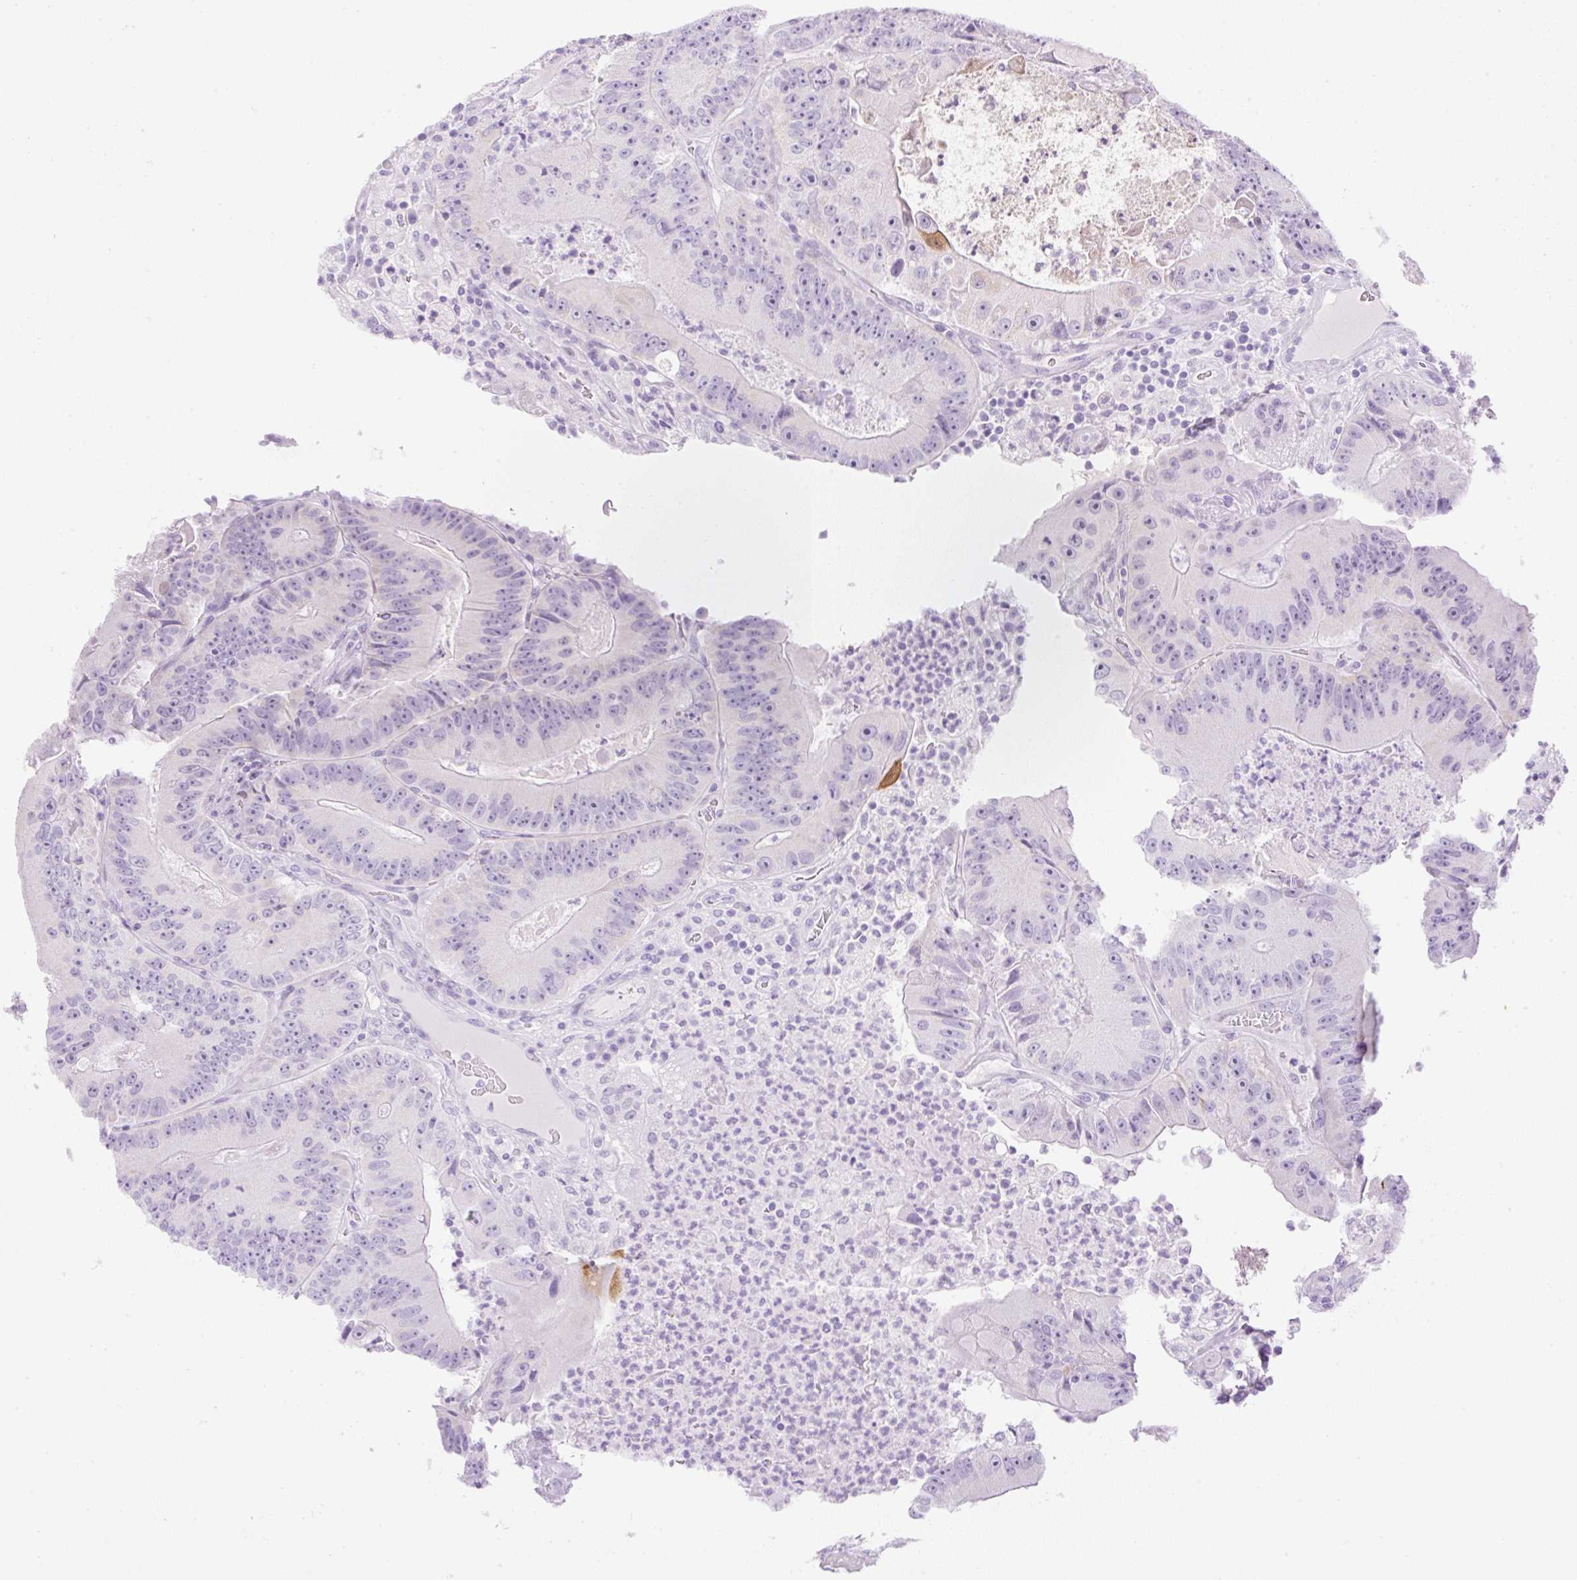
{"staining": {"intensity": "negative", "quantity": "none", "location": "none"}, "tissue": "colorectal cancer", "cell_type": "Tumor cells", "image_type": "cancer", "snomed": [{"axis": "morphology", "description": "Adenocarcinoma, NOS"}, {"axis": "topography", "description": "Colon"}], "caption": "IHC micrograph of neoplastic tissue: human colorectal adenocarcinoma stained with DAB displays no significant protein staining in tumor cells.", "gene": "SPRR4", "patient": {"sex": "female", "age": 86}}